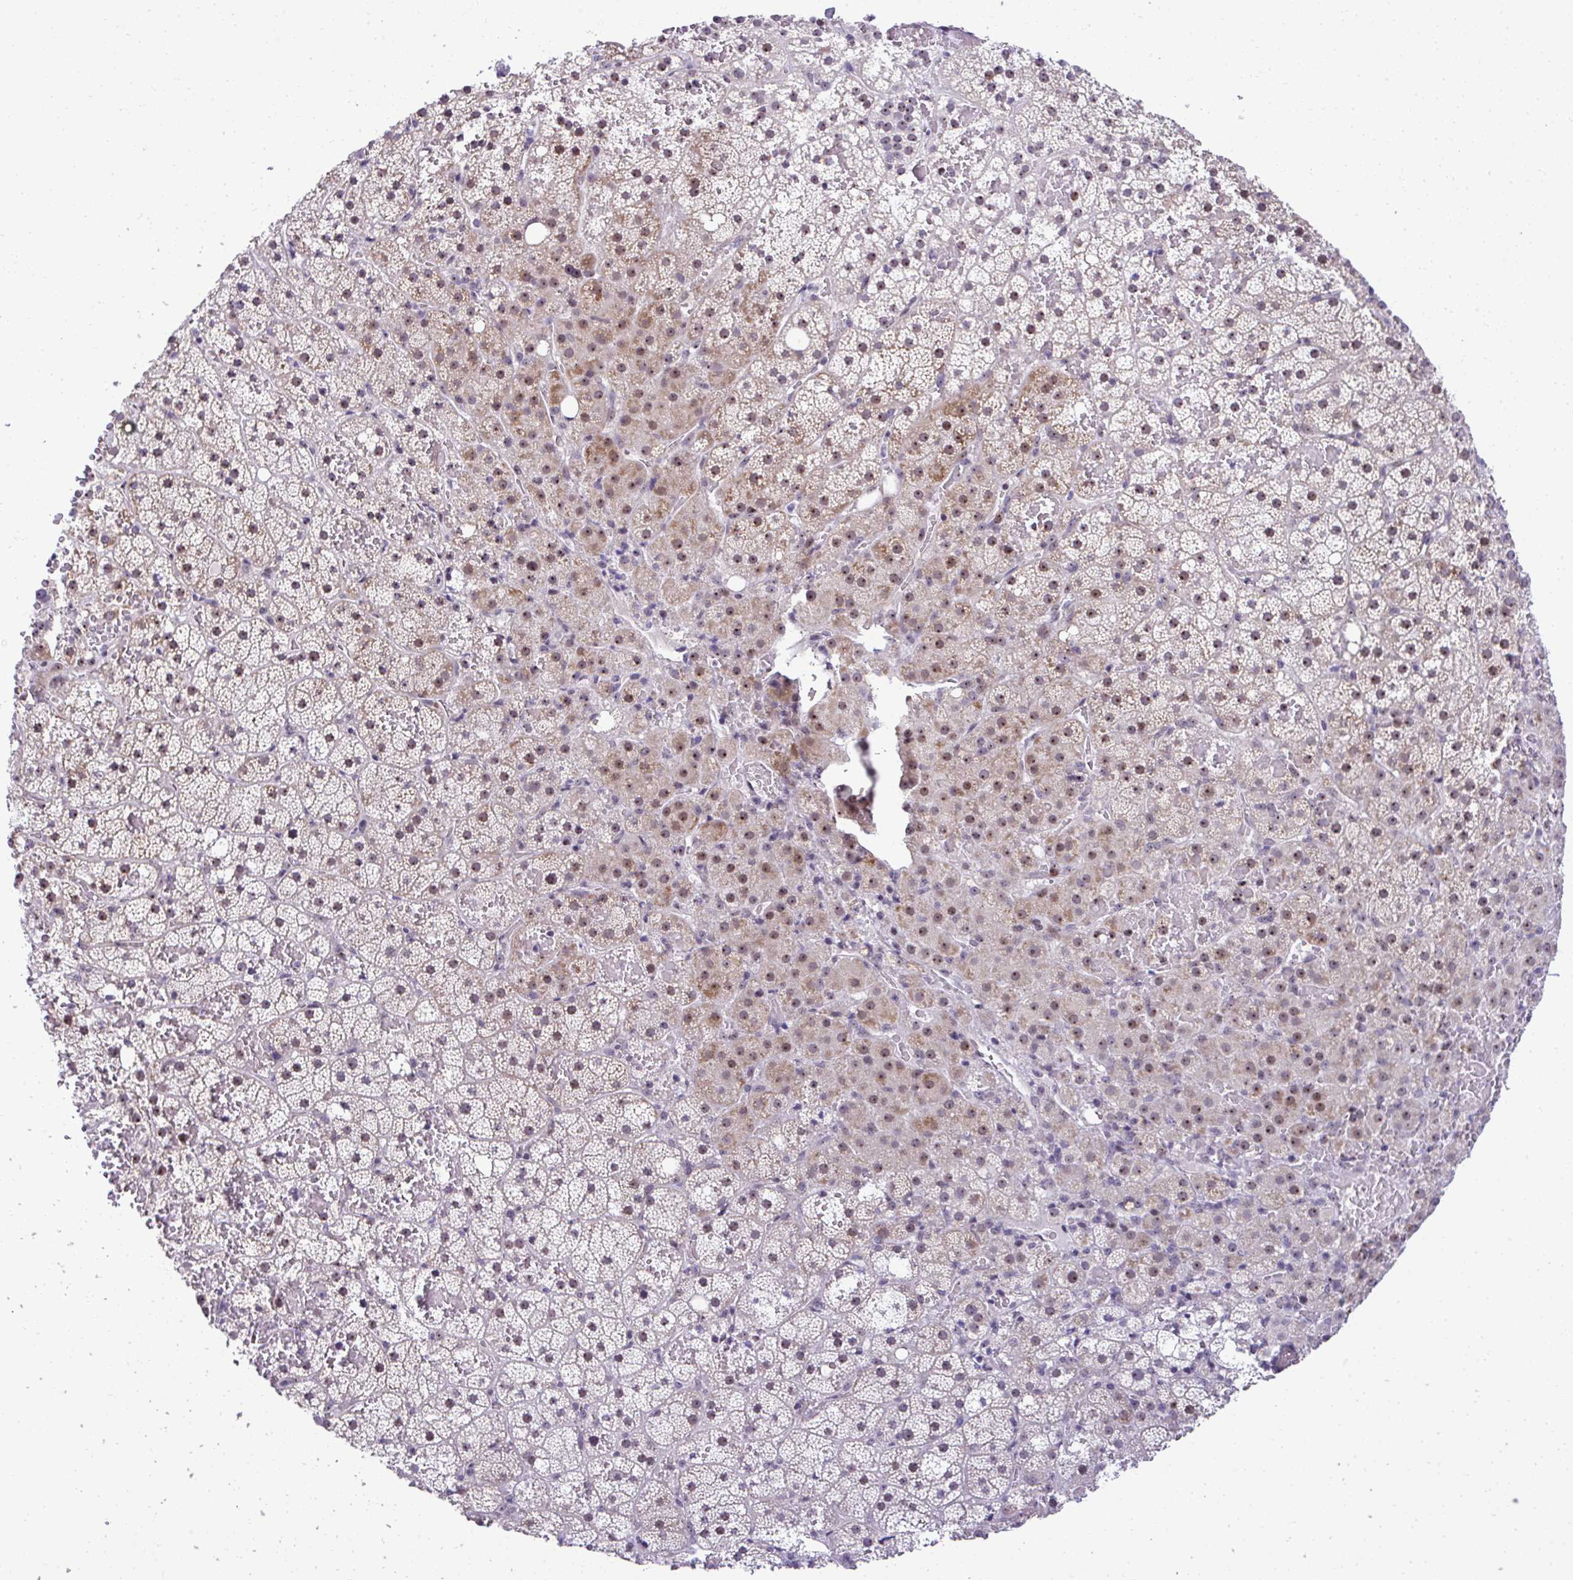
{"staining": {"intensity": "moderate", "quantity": ">75%", "location": "cytoplasmic/membranous,nuclear"}, "tissue": "adrenal gland", "cell_type": "Glandular cells", "image_type": "normal", "snomed": [{"axis": "morphology", "description": "Normal tissue, NOS"}, {"axis": "topography", "description": "Adrenal gland"}], "caption": "A high-resolution histopathology image shows IHC staining of normal adrenal gland, which displays moderate cytoplasmic/membranous,nuclear positivity in approximately >75% of glandular cells.", "gene": "CEP72", "patient": {"sex": "male", "age": 53}}